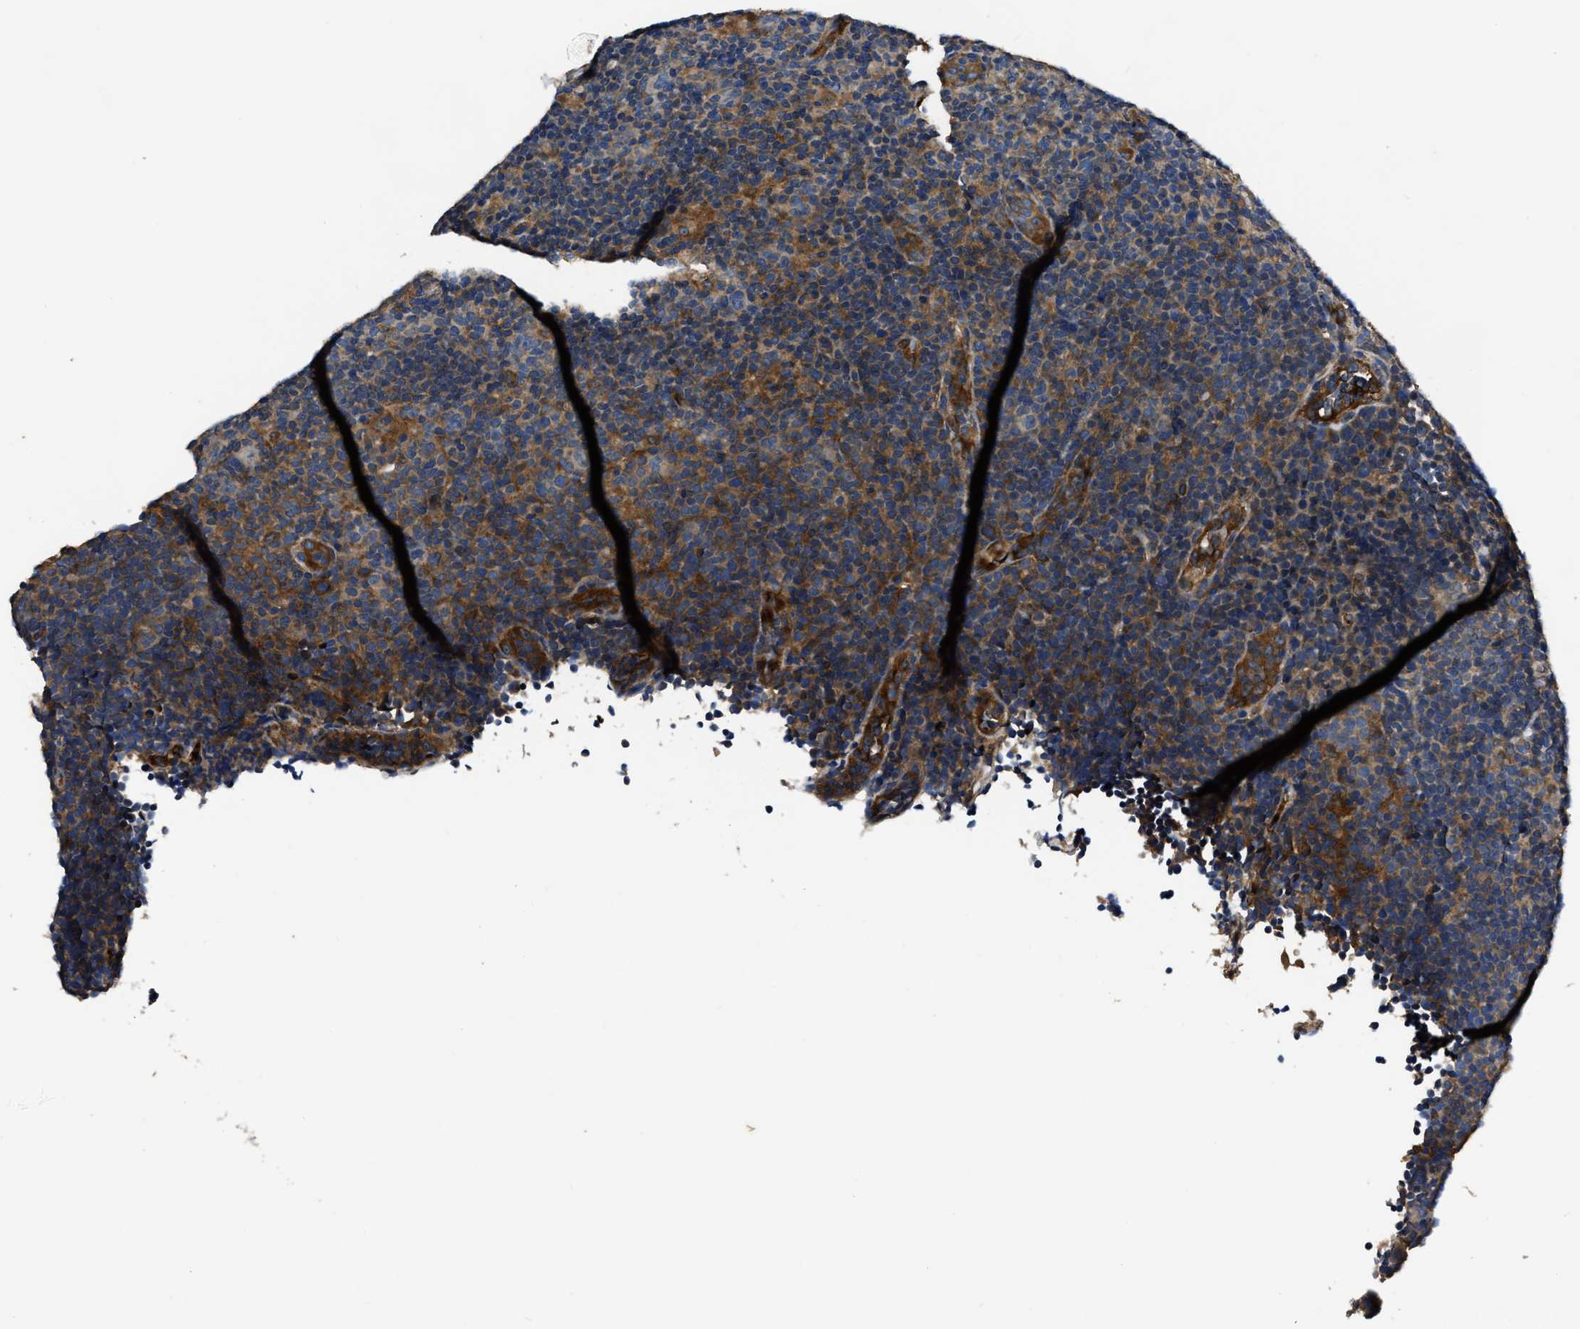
{"staining": {"intensity": "moderate", "quantity": "25%-75%", "location": "cytoplasmic/membranous"}, "tissue": "lymphoma", "cell_type": "Tumor cells", "image_type": "cancer", "snomed": [{"axis": "morphology", "description": "Hodgkin's disease, NOS"}, {"axis": "topography", "description": "Lymph node"}], "caption": "Immunohistochemistry (DAB (3,3'-diaminobenzidine)) staining of lymphoma exhibits moderate cytoplasmic/membranous protein positivity in about 25%-75% of tumor cells.", "gene": "ERC1", "patient": {"sex": "female", "age": 57}}